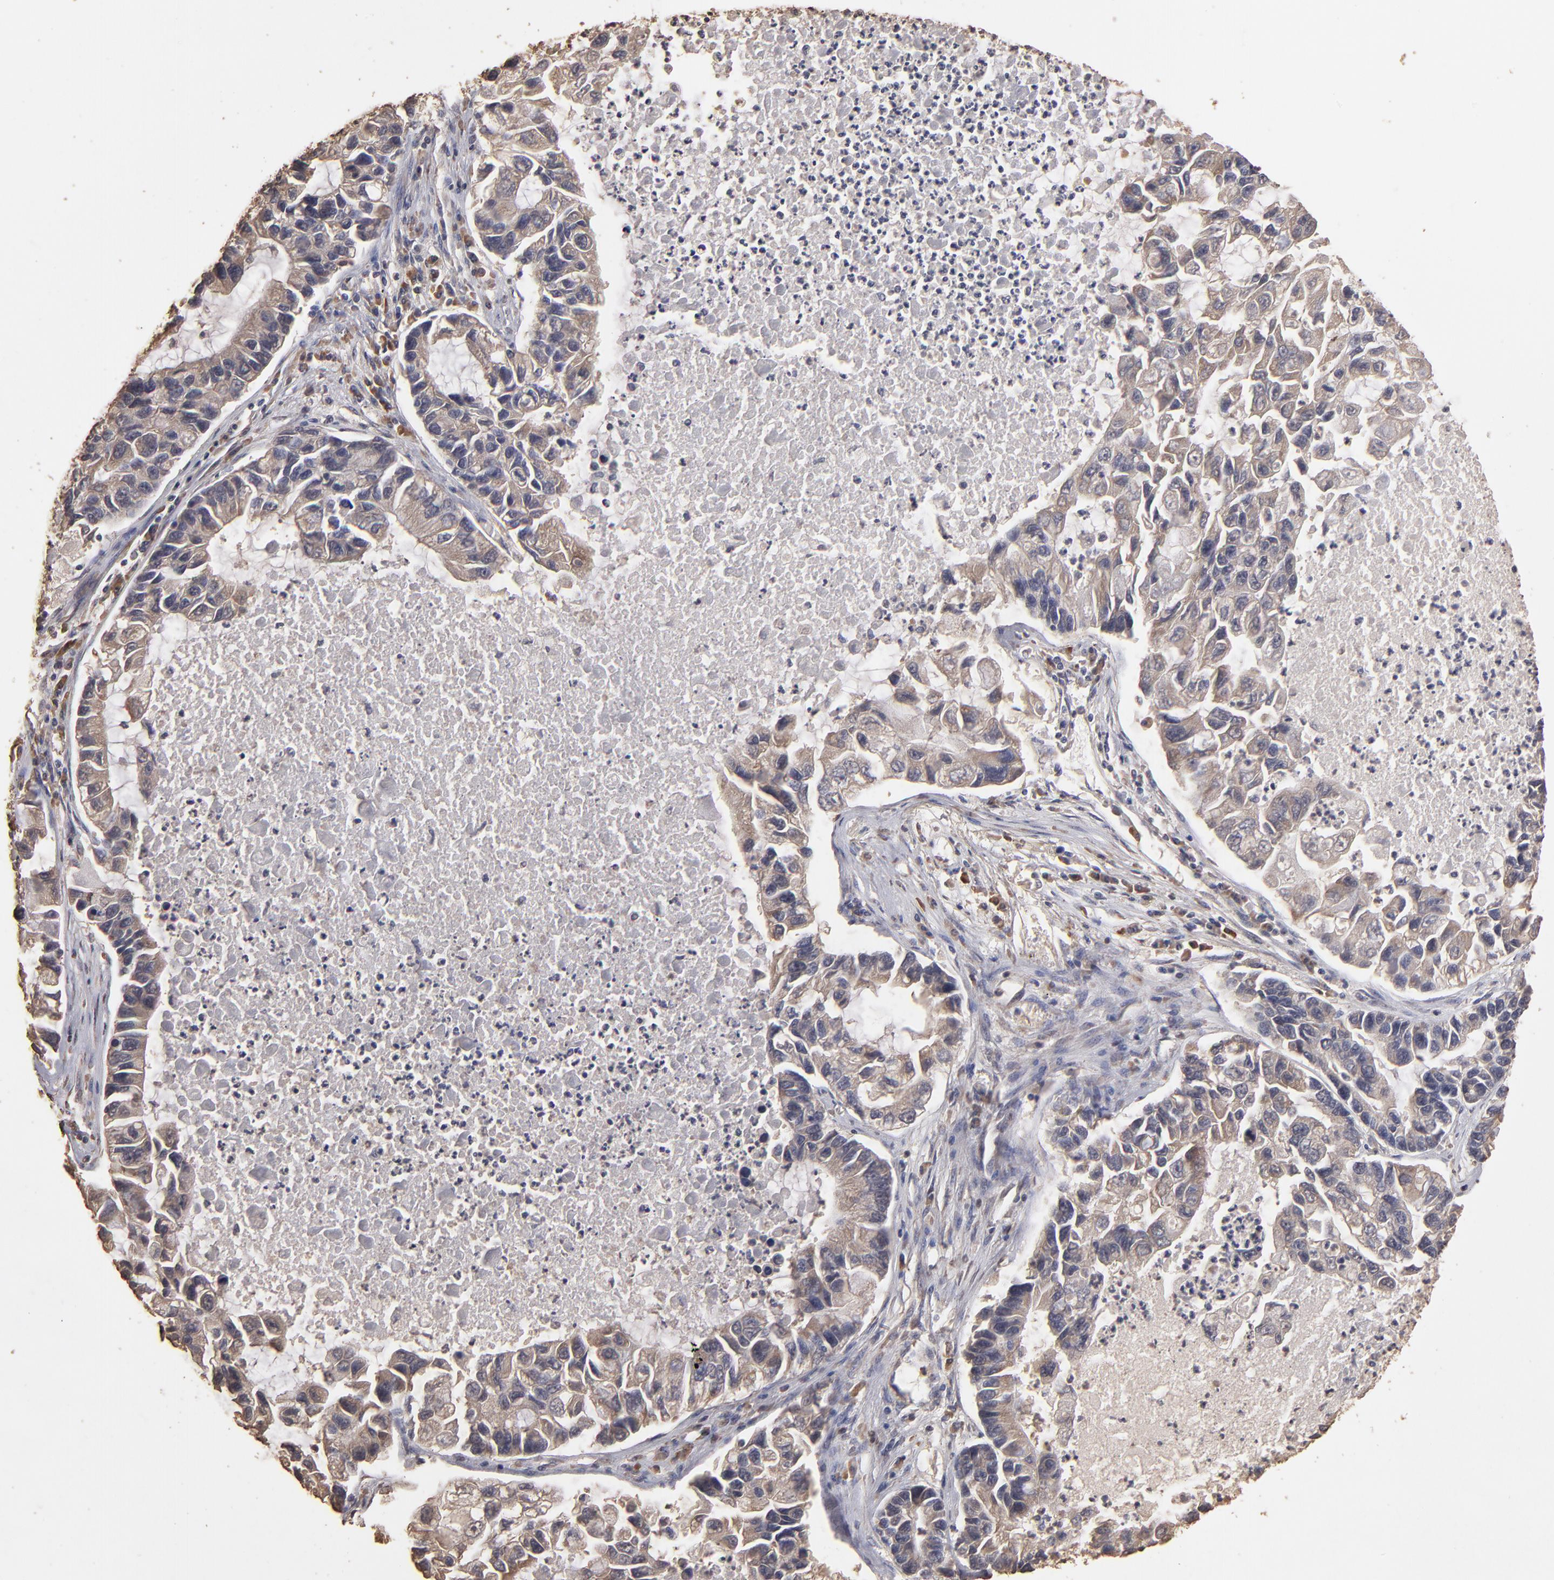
{"staining": {"intensity": "moderate", "quantity": ">75%", "location": "cytoplasmic/membranous"}, "tissue": "lung cancer", "cell_type": "Tumor cells", "image_type": "cancer", "snomed": [{"axis": "morphology", "description": "Adenocarcinoma, NOS"}, {"axis": "topography", "description": "Lung"}], "caption": "Lung cancer (adenocarcinoma) stained for a protein displays moderate cytoplasmic/membranous positivity in tumor cells.", "gene": "OPHN1", "patient": {"sex": "female", "age": 51}}